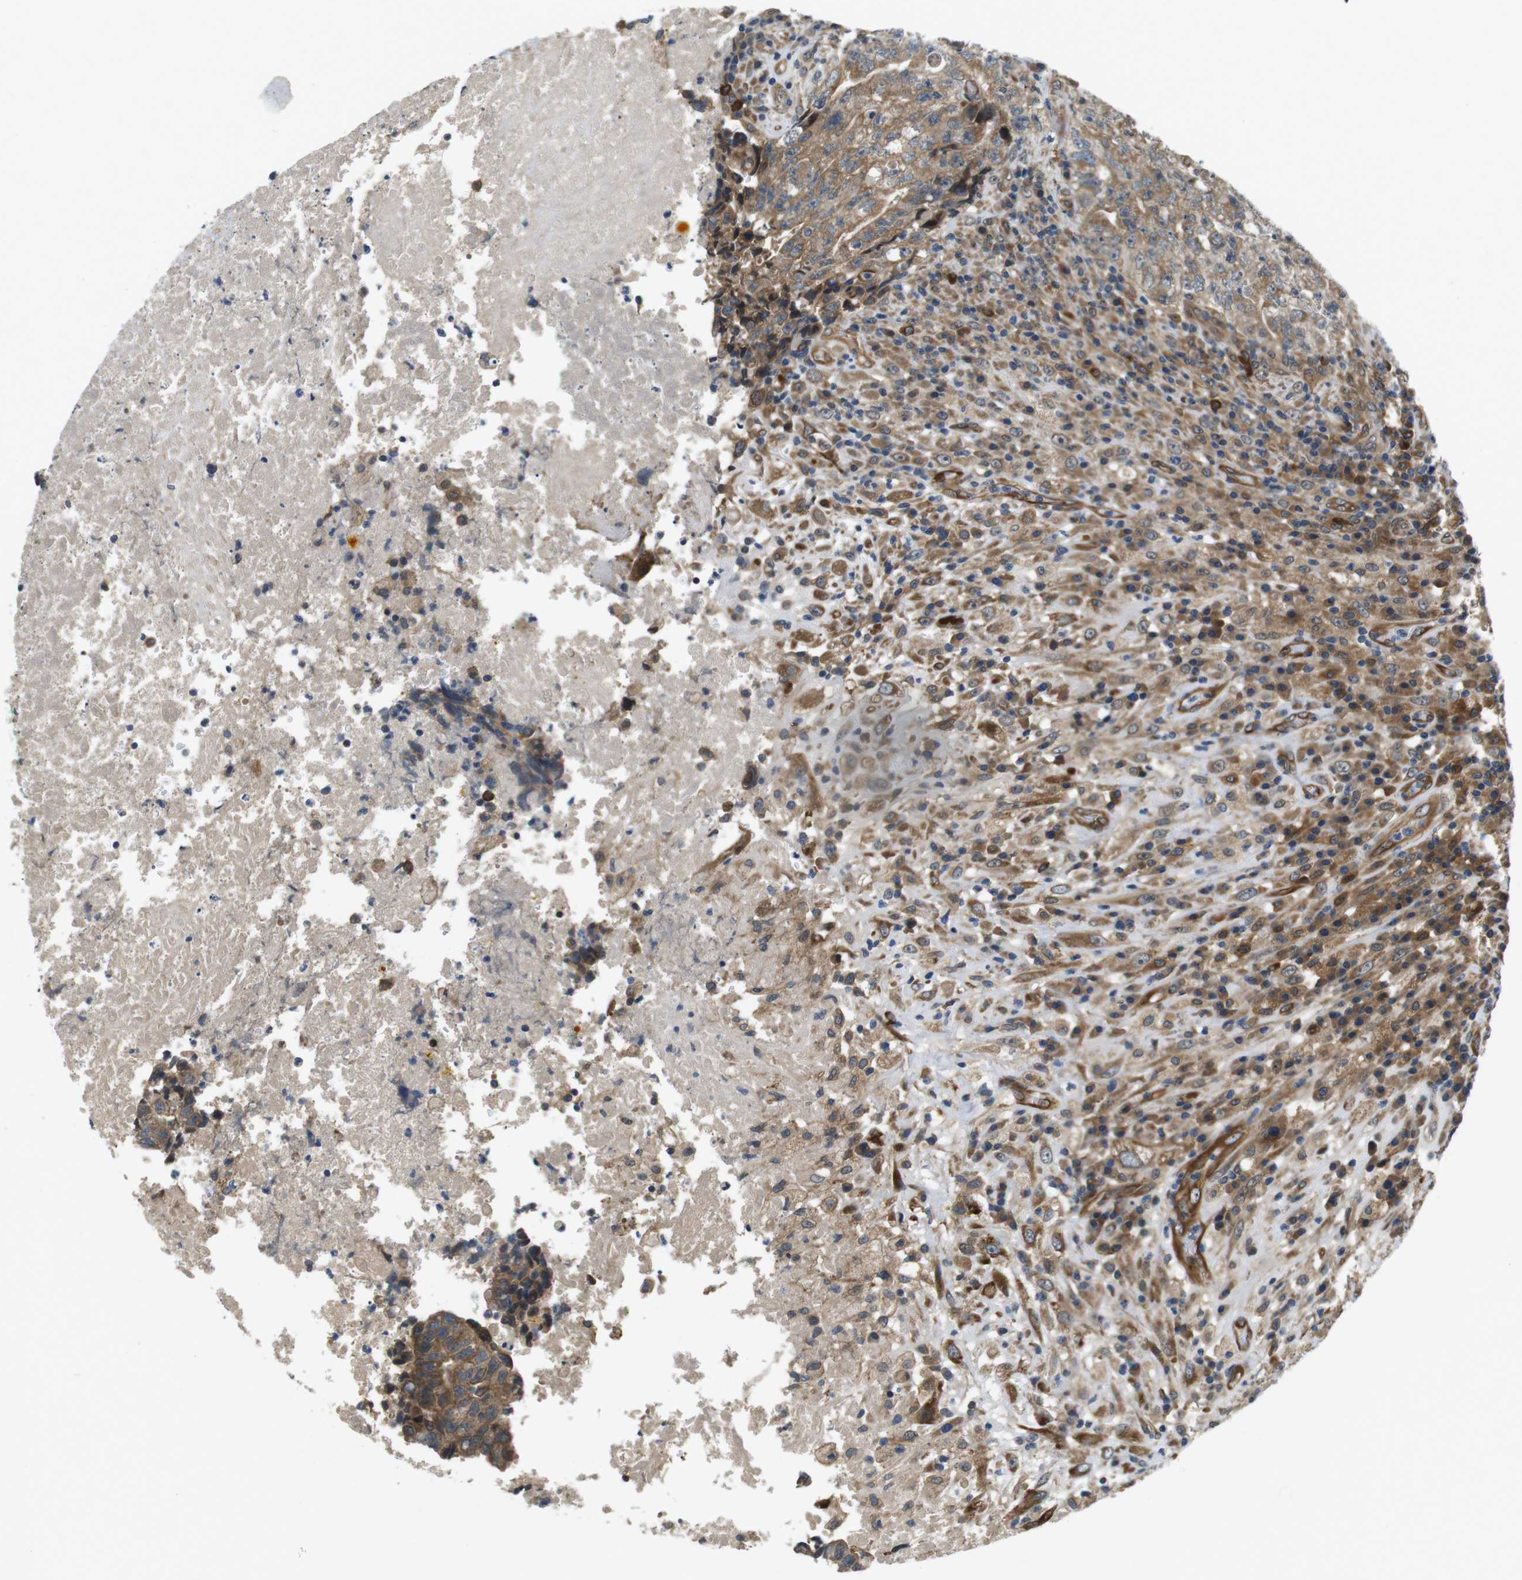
{"staining": {"intensity": "moderate", "quantity": ">75%", "location": "cytoplasmic/membranous"}, "tissue": "testis cancer", "cell_type": "Tumor cells", "image_type": "cancer", "snomed": [{"axis": "morphology", "description": "Necrosis, NOS"}, {"axis": "morphology", "description": "Carcinoma, Embryonal, NOS"}, {"axis": "topography", "description": "Testis"}], "caption": "The immunohistochemical stain shows moderate cytoplasmic/membranous expression in tumor cells of testis cancer tissue.", "gene": "PALD1", "patient": {"sex": "male", "age": 19}}